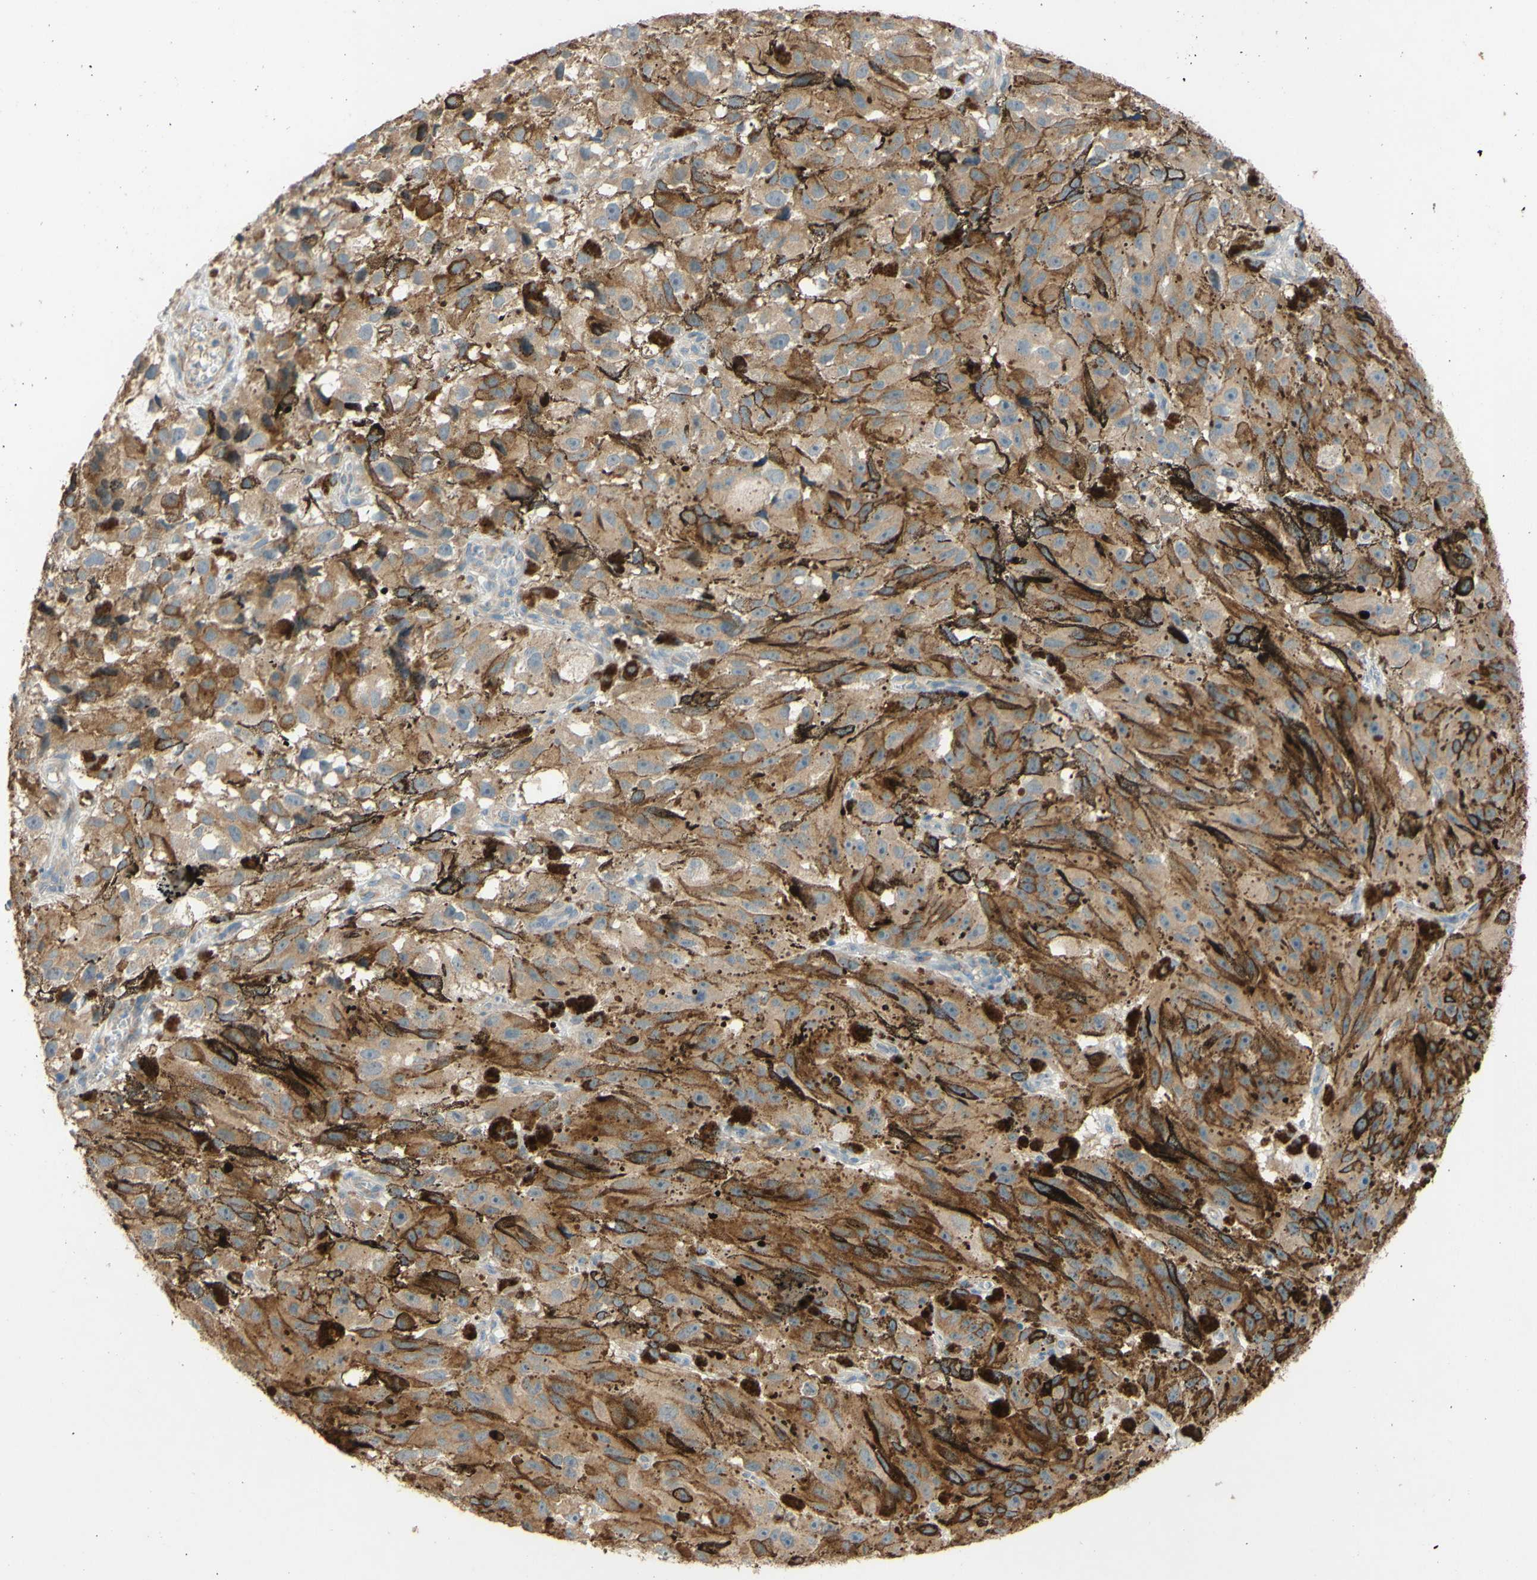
{"staining": {"intensity": "weak", "quantity": ">75%", "location": "cytoplasmic/membranous"}, "tissue": "melanoma", "cell_type": "Tumor cells", "image_type": "cancer", "snomed": [{"axis": "morphology", "description": "Malignant melanoma, NOS"}, {"axis": "topography", "description": "Skin"}], "caption": "DAB (3,3'-diaminobenzidine) immunohistochemical staining of human melanoma displays weak cytoplasmic/membranous protein positivity in approximately >75% of tumor cells. (DAB IHC, brown staining for protein, blue staining for nuclei).", "gene": "DKK3", "patient": {"sex": "female", "age": 104}}